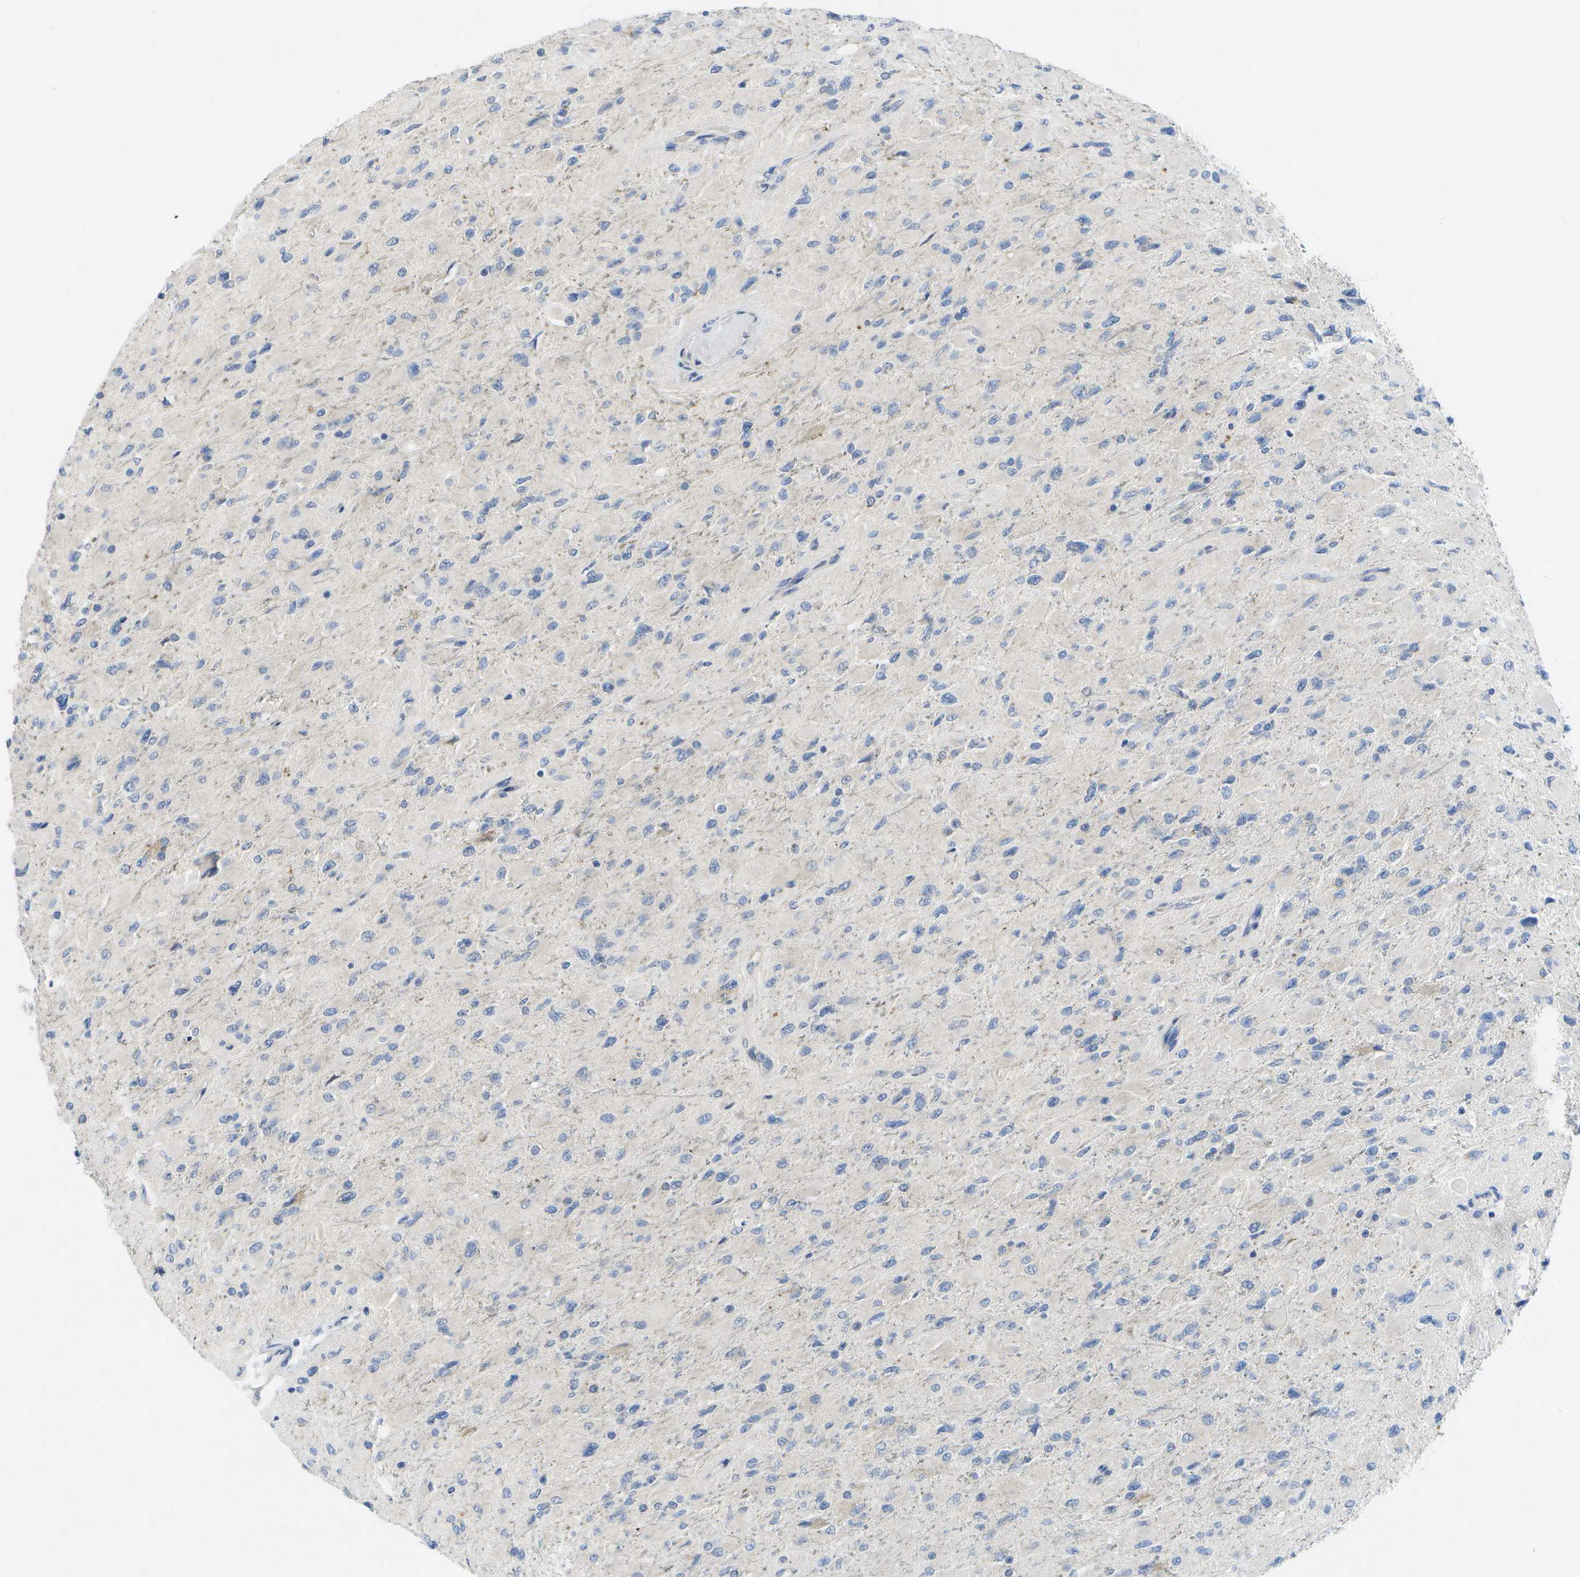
{"staining": {"intensity": "negative", "quantity": "none", "location": "none"}, "tissue": "glioma", "cell_type": "Tumor cells", "image_type": "cancer", "snomed": [{"axis": "morphology", "description": "Glioma, malignant, High grade"}, {"axis": "topography", "description": "Cerebral cortex"}], "caption": "Immunohistochemical staining of human malignant glioma (high-grade) demonstrates no significant positivity in tumor cells.", "gene": "KDELR1", "patient": {"sex": "female", "age": 36}}